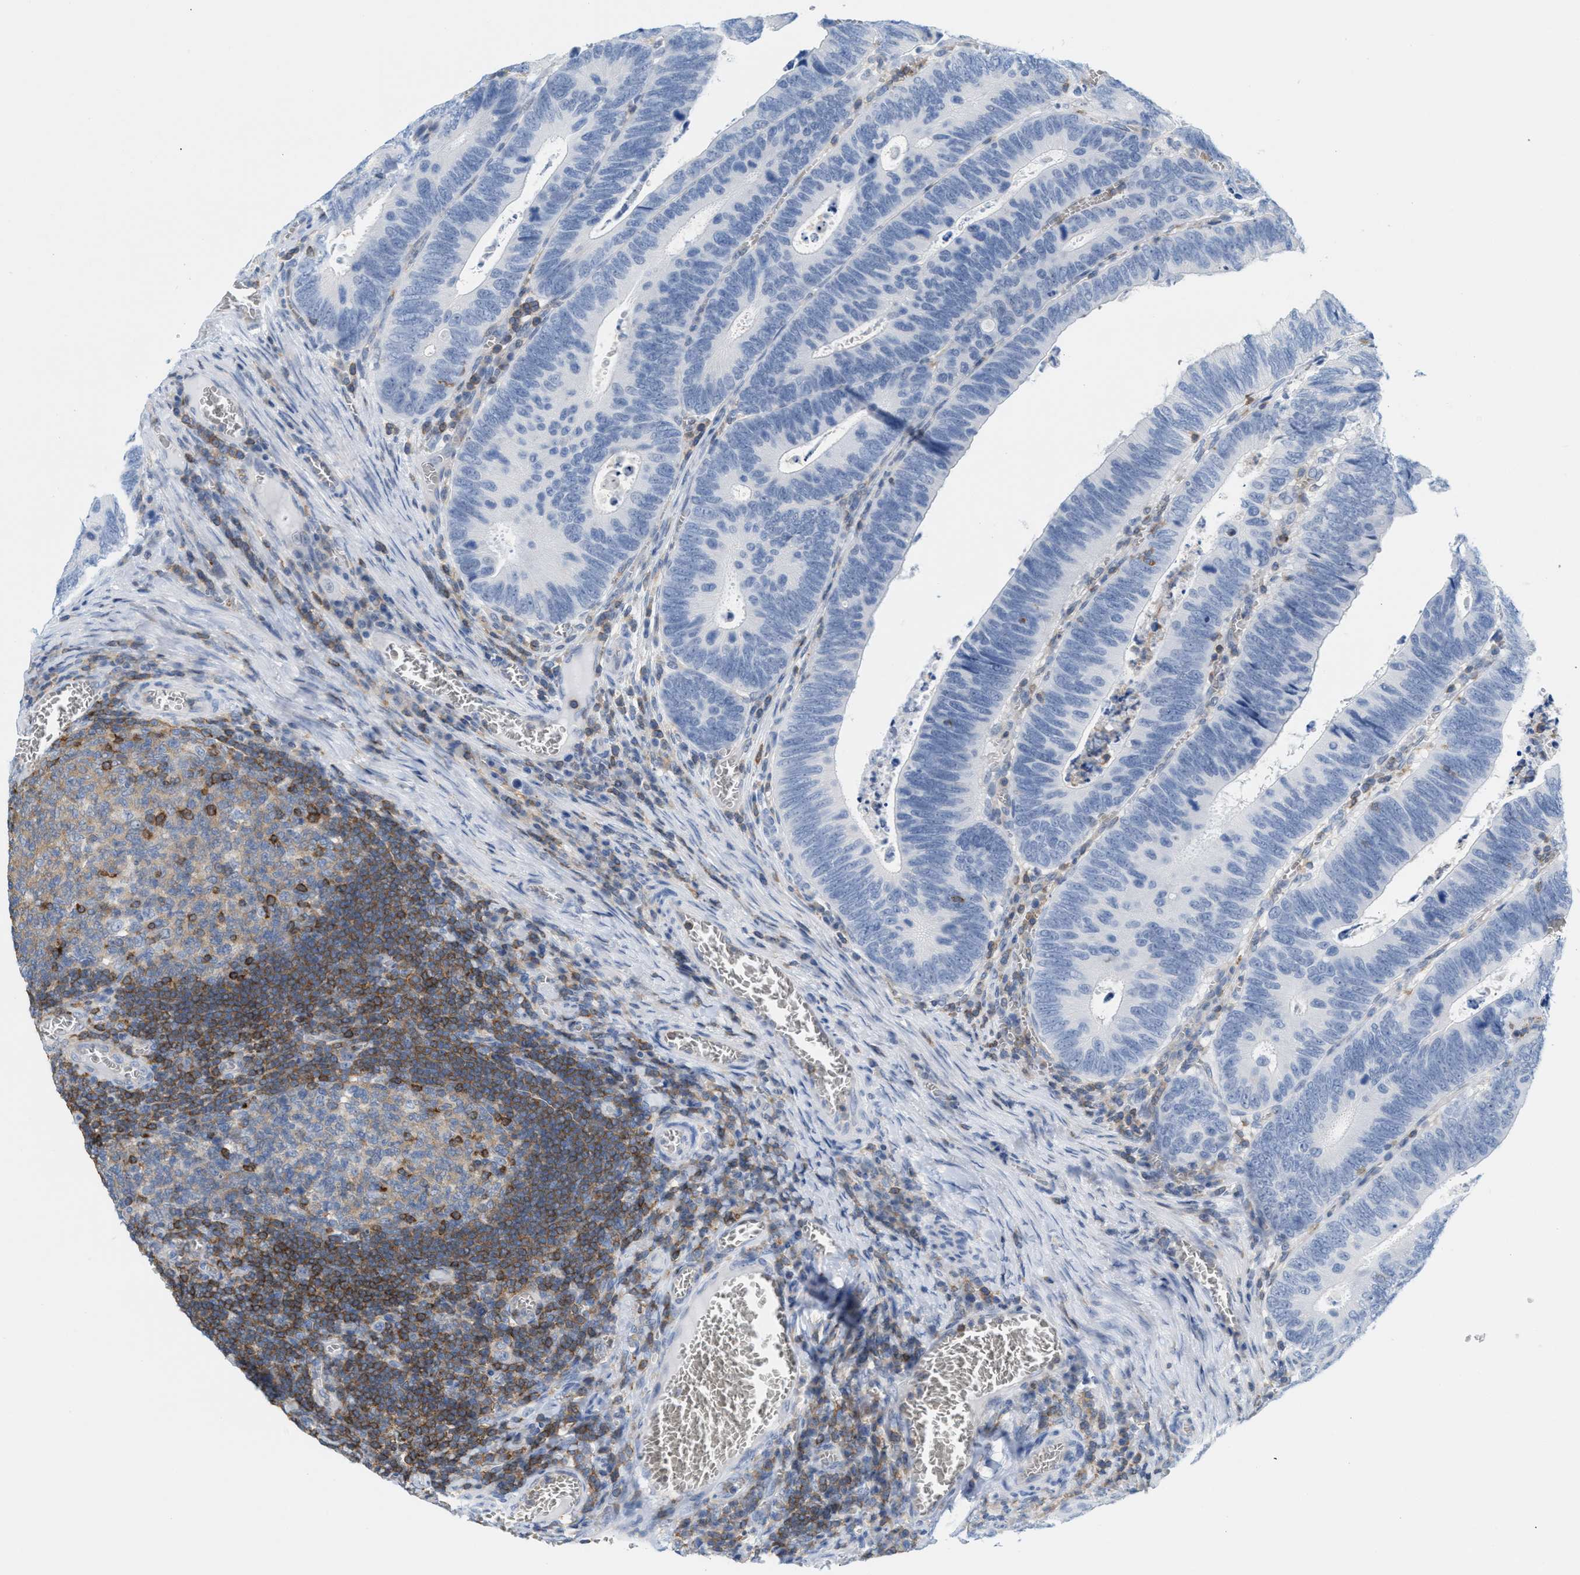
{"staining": {"intensity": "negative", "quantity": "none", "location": "none"}, "tissue": "colorectal cancer", "cell_type": "Tumor cells", "image_type": "cancer", "snomed": [{"axis": "morphology", "description": "Inflammation, NOS"}, {"axis": "morphology", "description": "Adenocarcinoma, NOS"}, {"axis": "topography", "description": "Colon"}], "caption": "Colorectal cancer stained for a protein using immunohistochemistry displays no positivity tumor cells.", "gene": "IL16", "patient": {"sex": "male", "age": 72}}